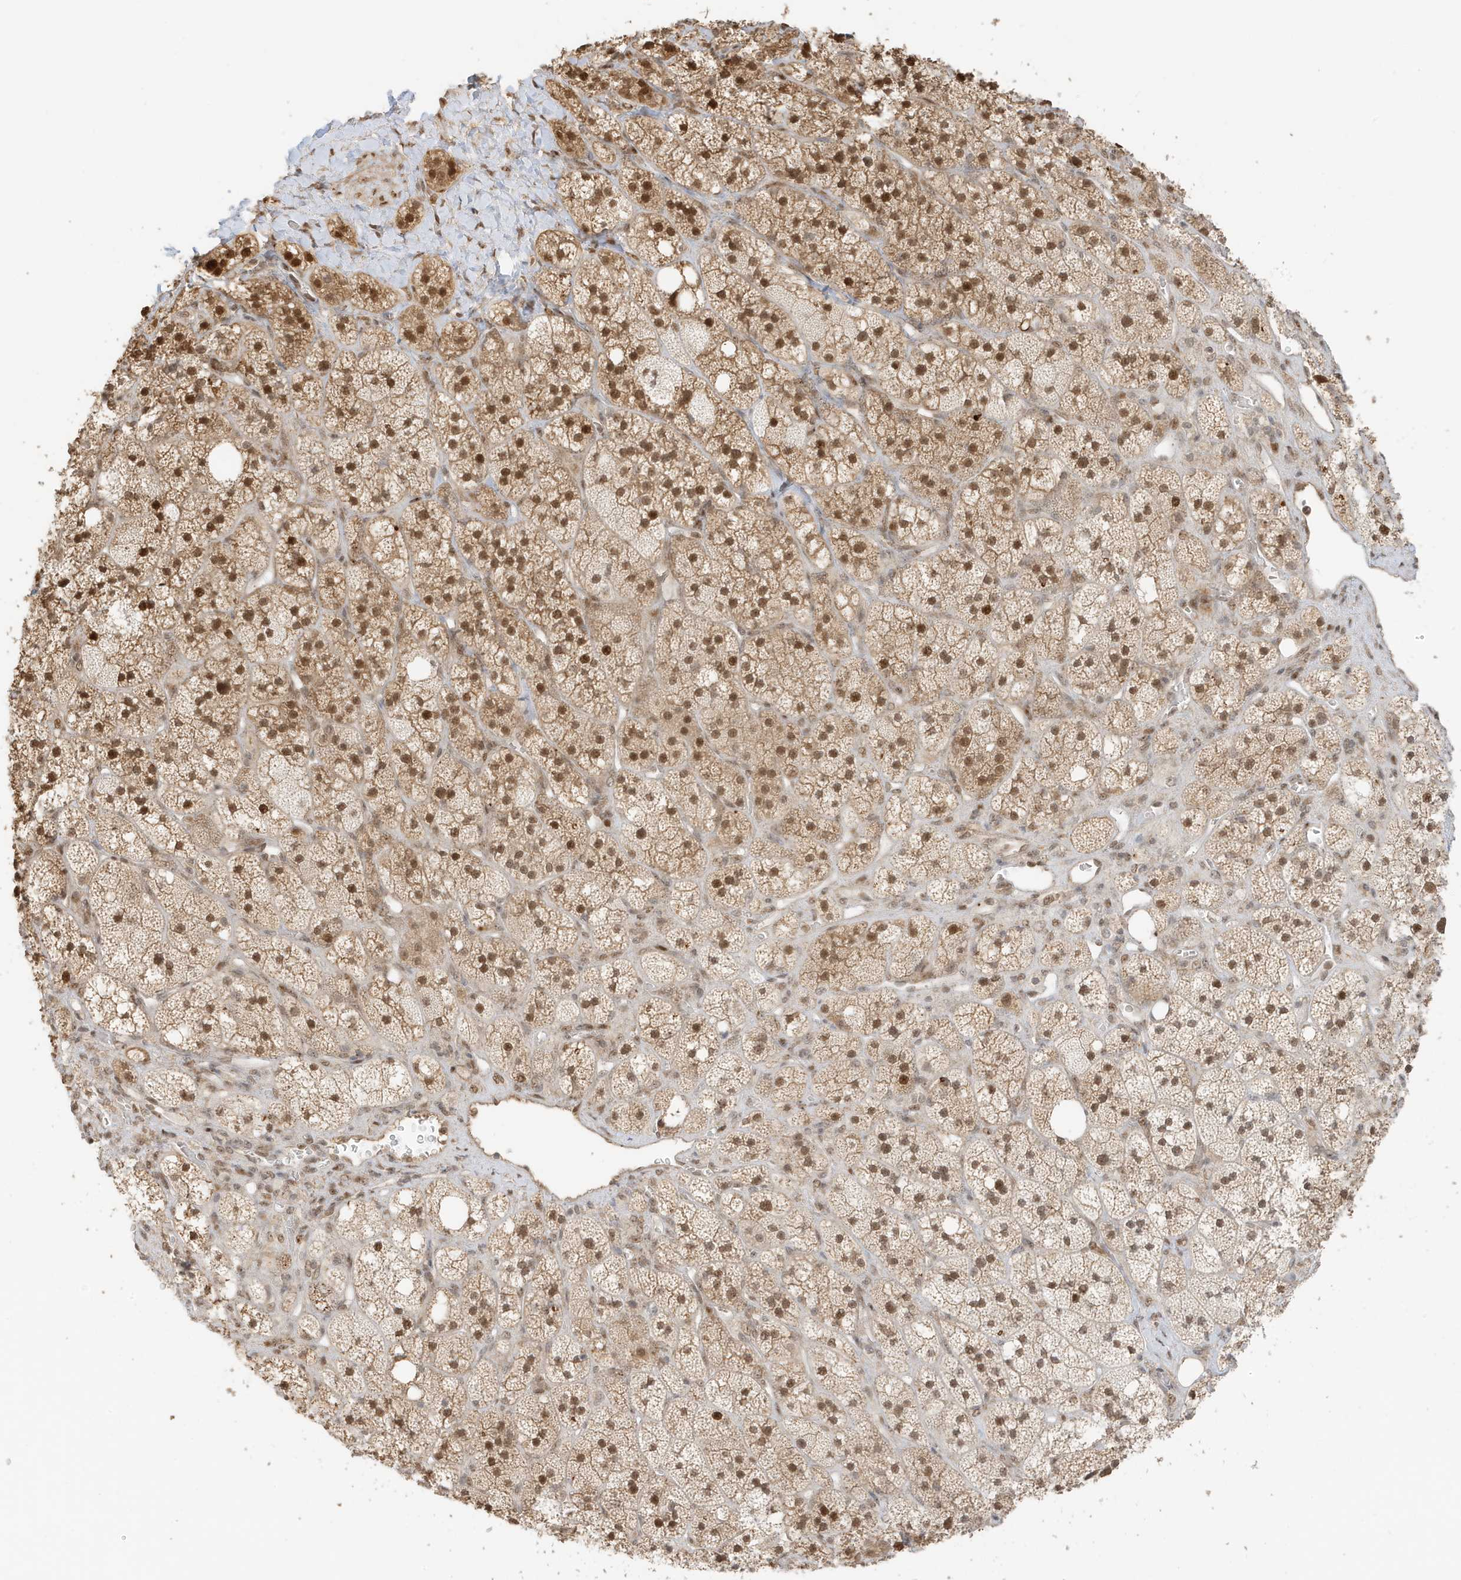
{"staining": {"intensity": "moderate", "quantity": ">75%", "location": "cytoplasmic/membranous,nuclear"}, "tissue": "adrenal gland", "cell_type": "Glandular cells", "image_type": "normal", "snomed": [{"axis": "morphology", "description": "Normal tissue, NOS"}, {"axis": "topography", "description": "Adrenal gland"}], "caption": "IHC of benign adrenal gland displays medium levels of moderate cytoplasmic/membranous,nuclear staining in approximately >75% of glandular cells. (DAB IHC, brown staining for protein, blue staining for nuclei).", "gene": "ZBTB41", "patient": {"sex": "male", "age": 61}}